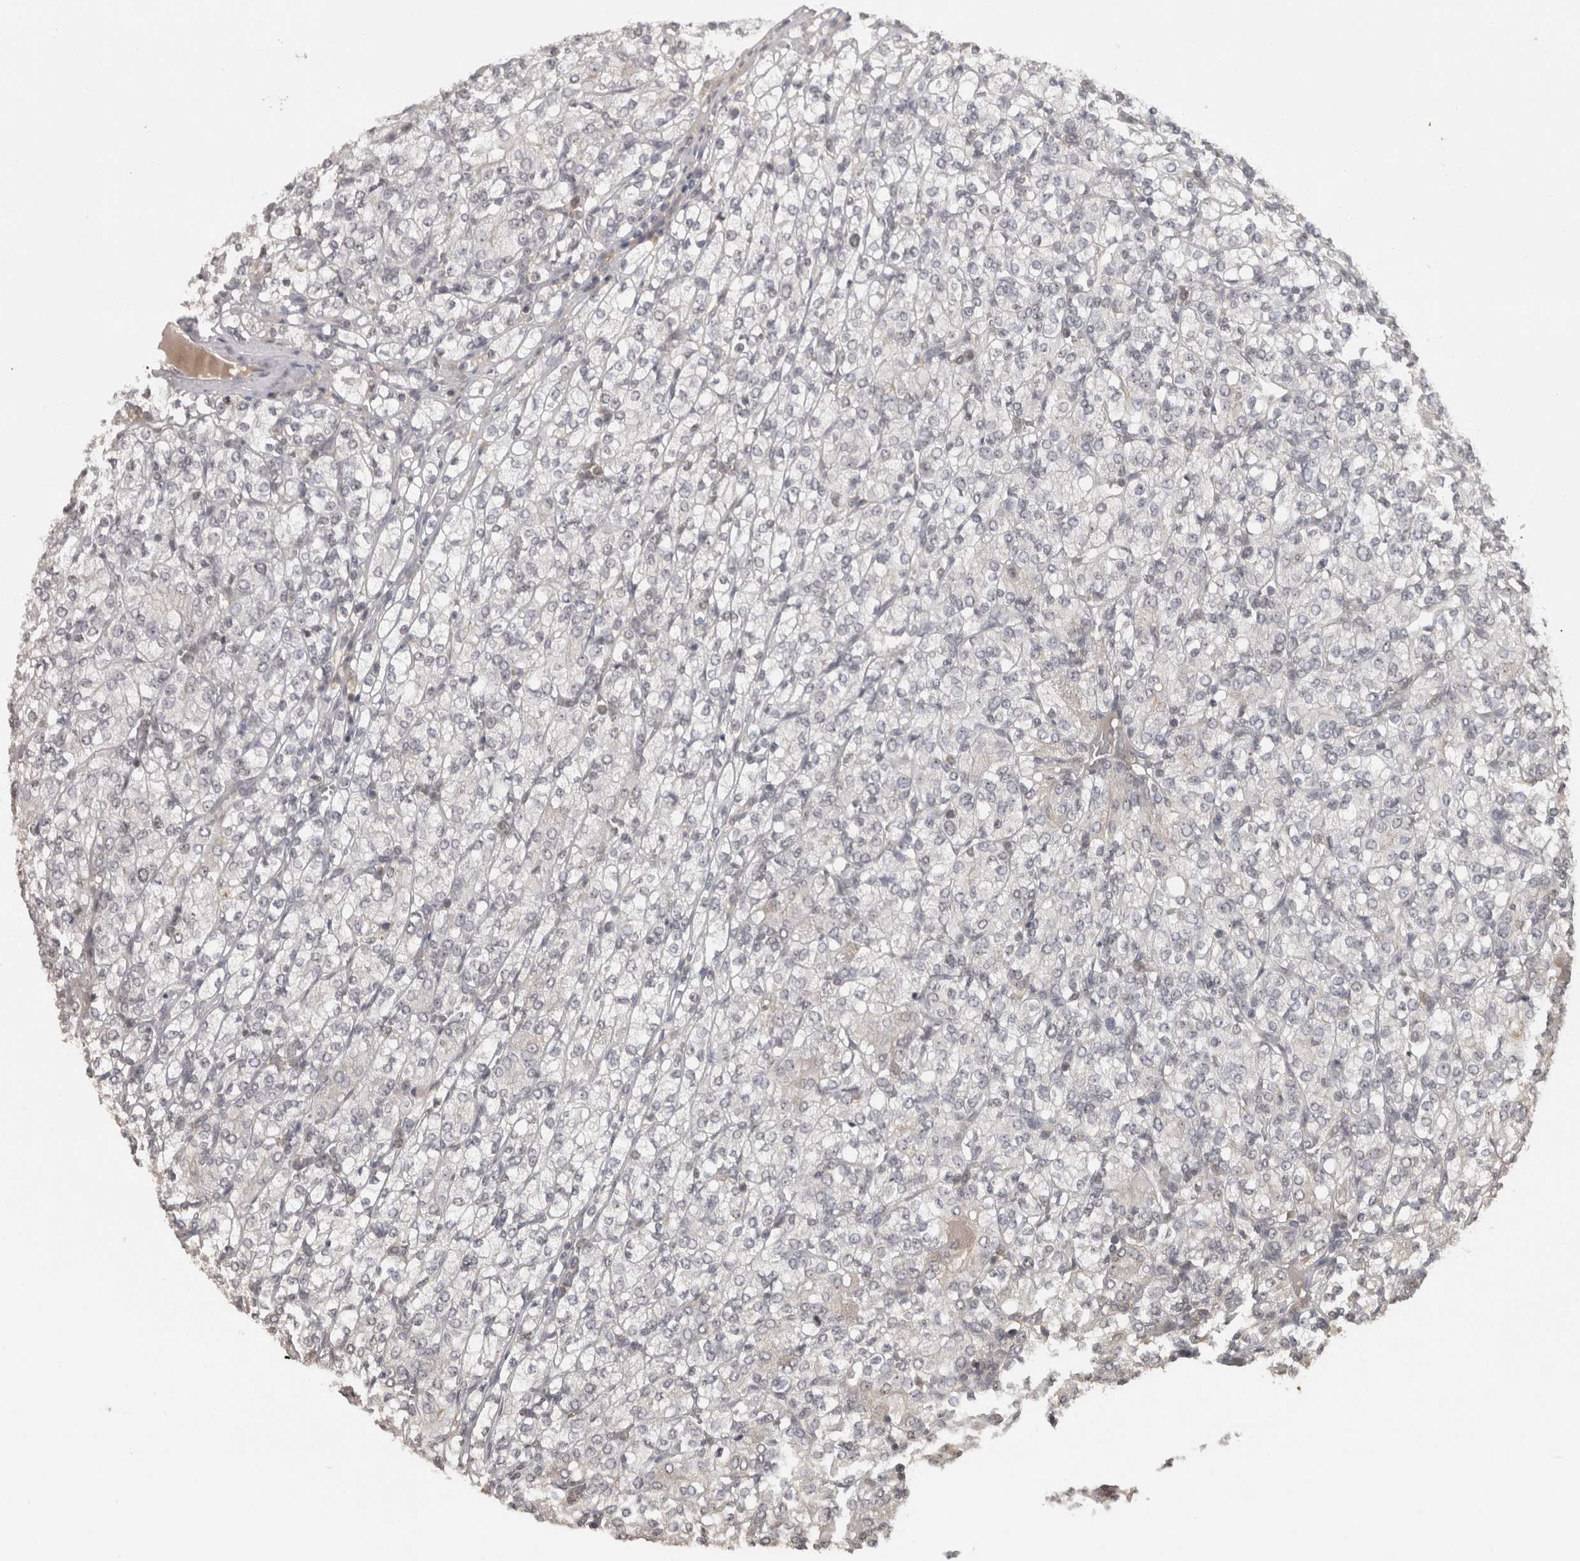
{"staining": {"intensity": "negative", "quantity": "none", "location": "none"}, "tissue": "renal cancer", "cell_type": "Tumor cells", "image_type": "cancer", "snomed": [{"axis": "morphology", "description": "Adenocarcinoma, NOS"}, {"axis": "topography", "description": "Kidney"}], "caption": "A histopathology image of adenocarcinoma (renal) stained for a protein reveals no brown staining in tumor cells.", "gene": "RBM28", "patient": {"sex": "male", "age": 77}}